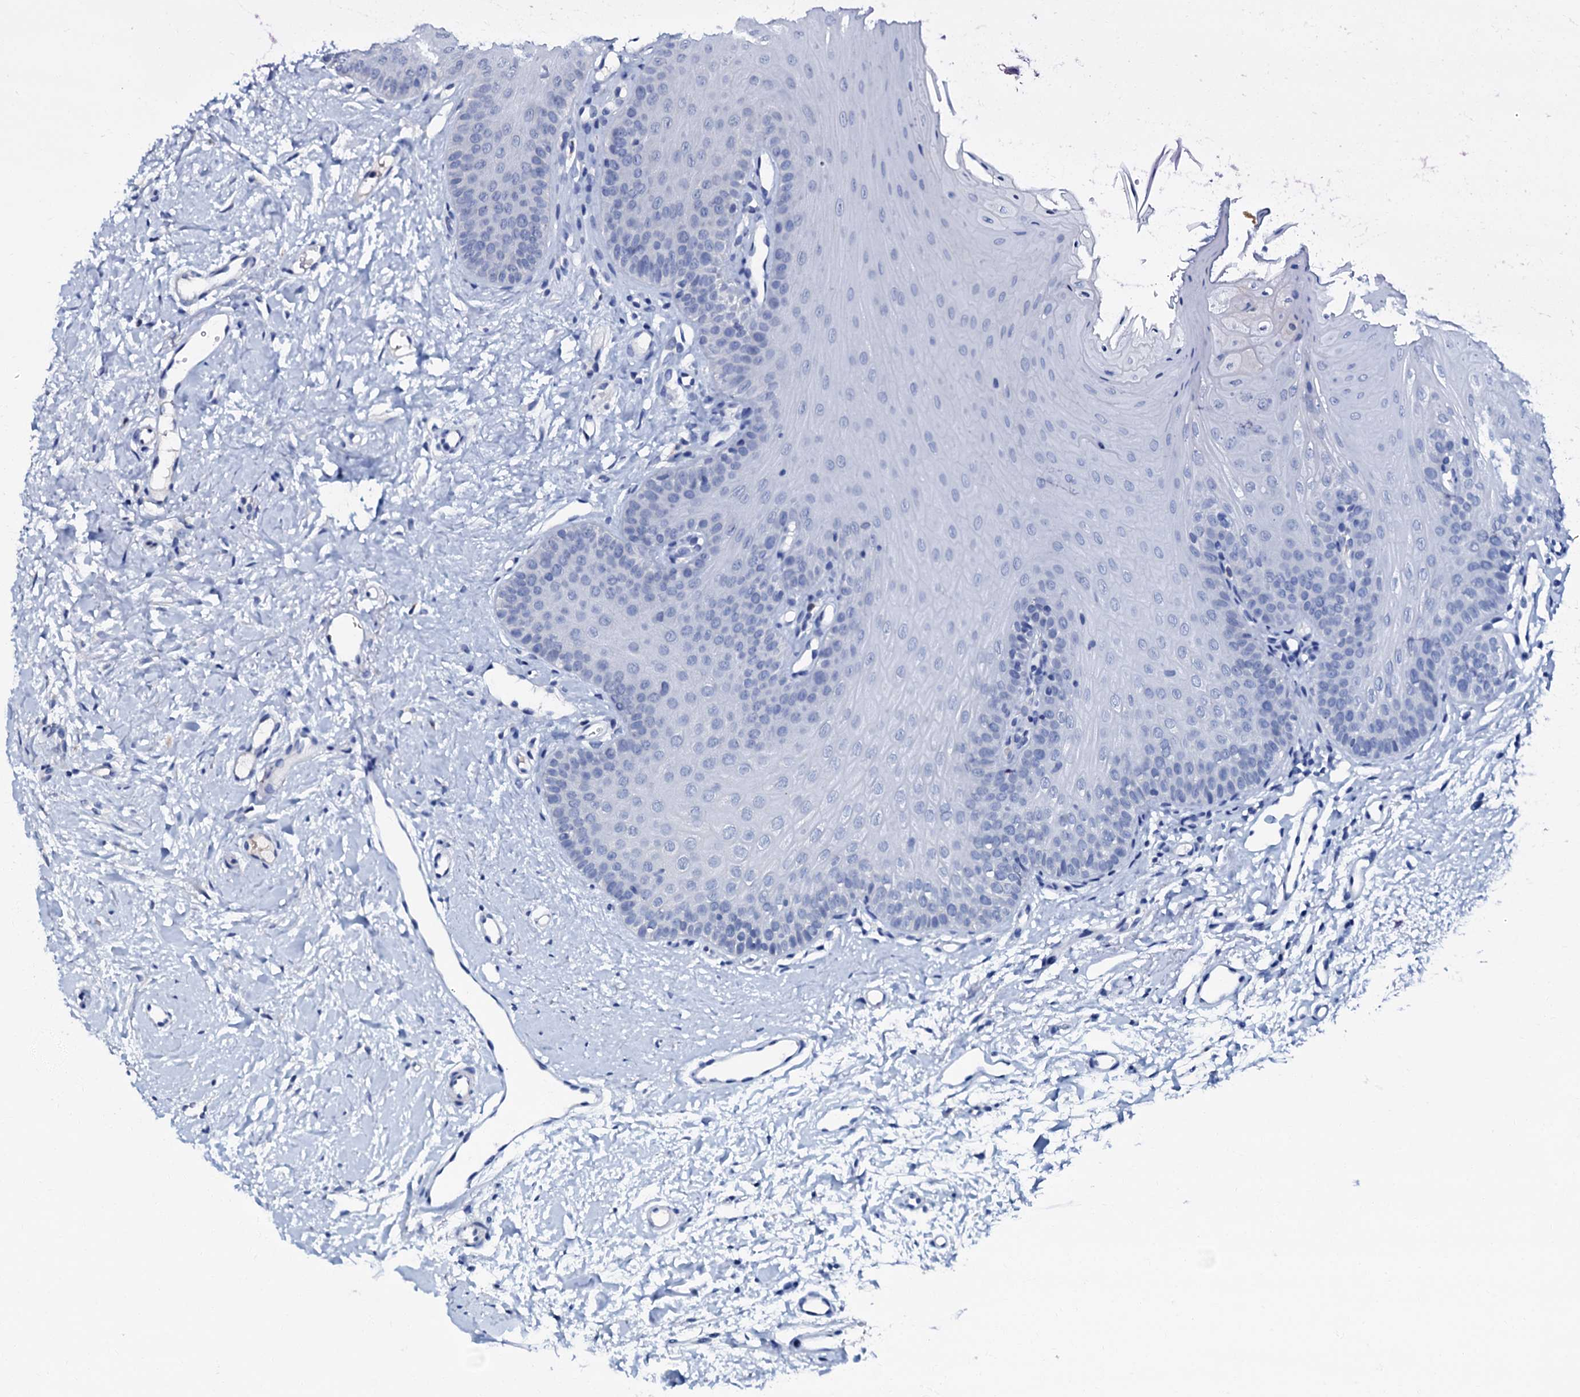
{"staining": {"intensity": "negative", "quantity": "none", "location": "none"}, "tissue": "oral mucosa", "cell_type": "Squamous epithelial cells", "image_type": "normal", "snomed": [{"axis": "morphology", "description": "Normal tissue, NOS"}, {"axis": "topography", "description": "Oral tissue"}], "caption": "High magnification brightfield microscopy of normal oral mucosa stained with DAB (3,3'-diaminobenzidine) (brown) and counterstained with hematoxylin (blue): squamous epithelial cells show no significant staining. Nuclei are stained in blue.", "gene": "CPNE2", "patient": {"sex": "female", "age": 68}}